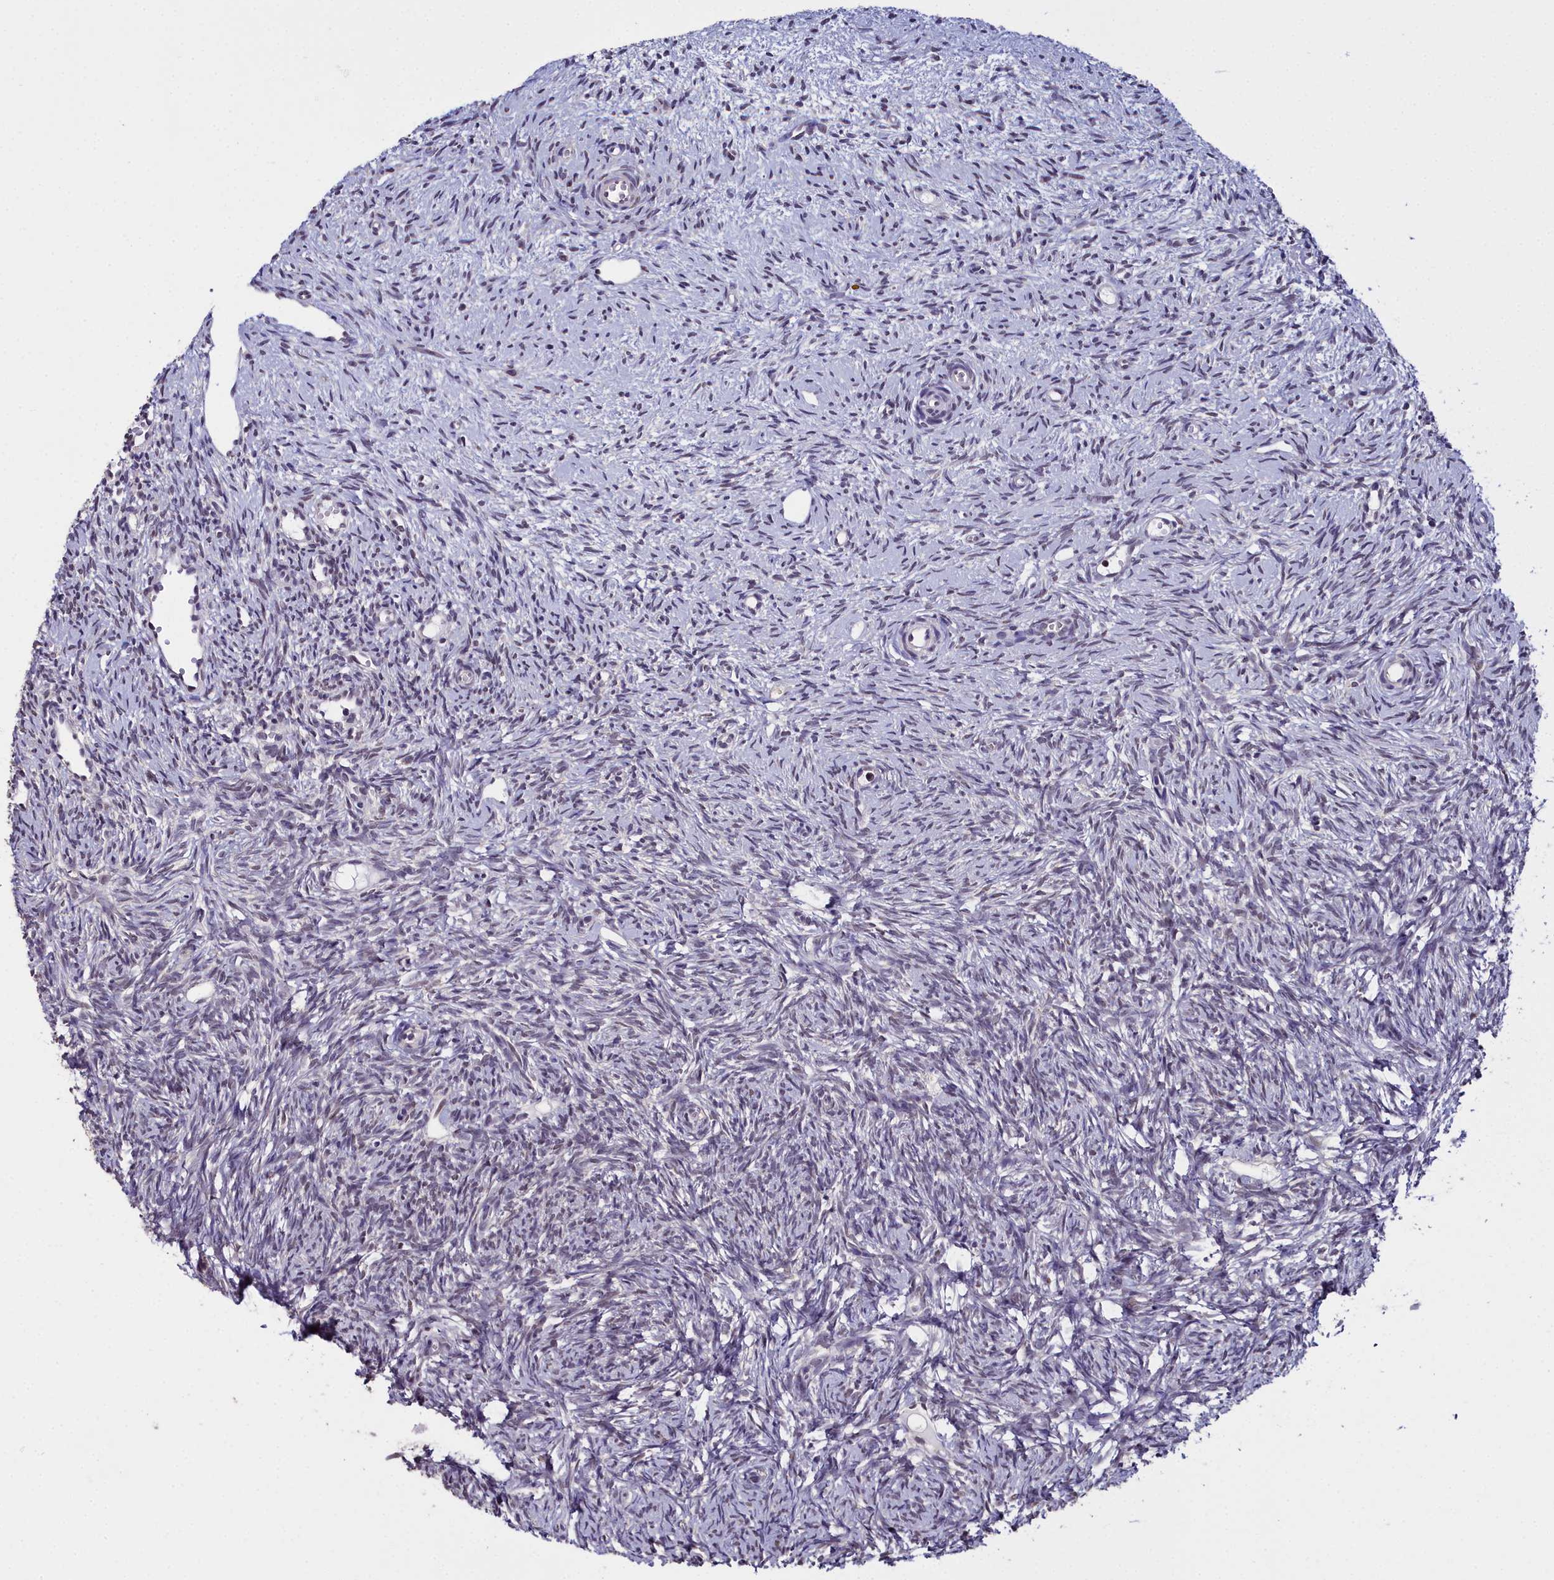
{"staining": {"intensity": "weak", "quantity": ">75%", "location": "nuclear"}, "tissue": "ovary", "cell_type": "Follicle cells", "image_type": "normal", "snomed": [{"axis": "morphology", "description": "Normal tissue, NOS"}, {"axis": "topography", "description": "Ovary"}], "caption": "IHC micrograph of benign human ovary stained for a protein (brown), which reveals low levels of weak nuclear staining in approximately >75% of follicle cells.", "gene": "CCDC97", "patient": {"sex": "female", "age": 51}}